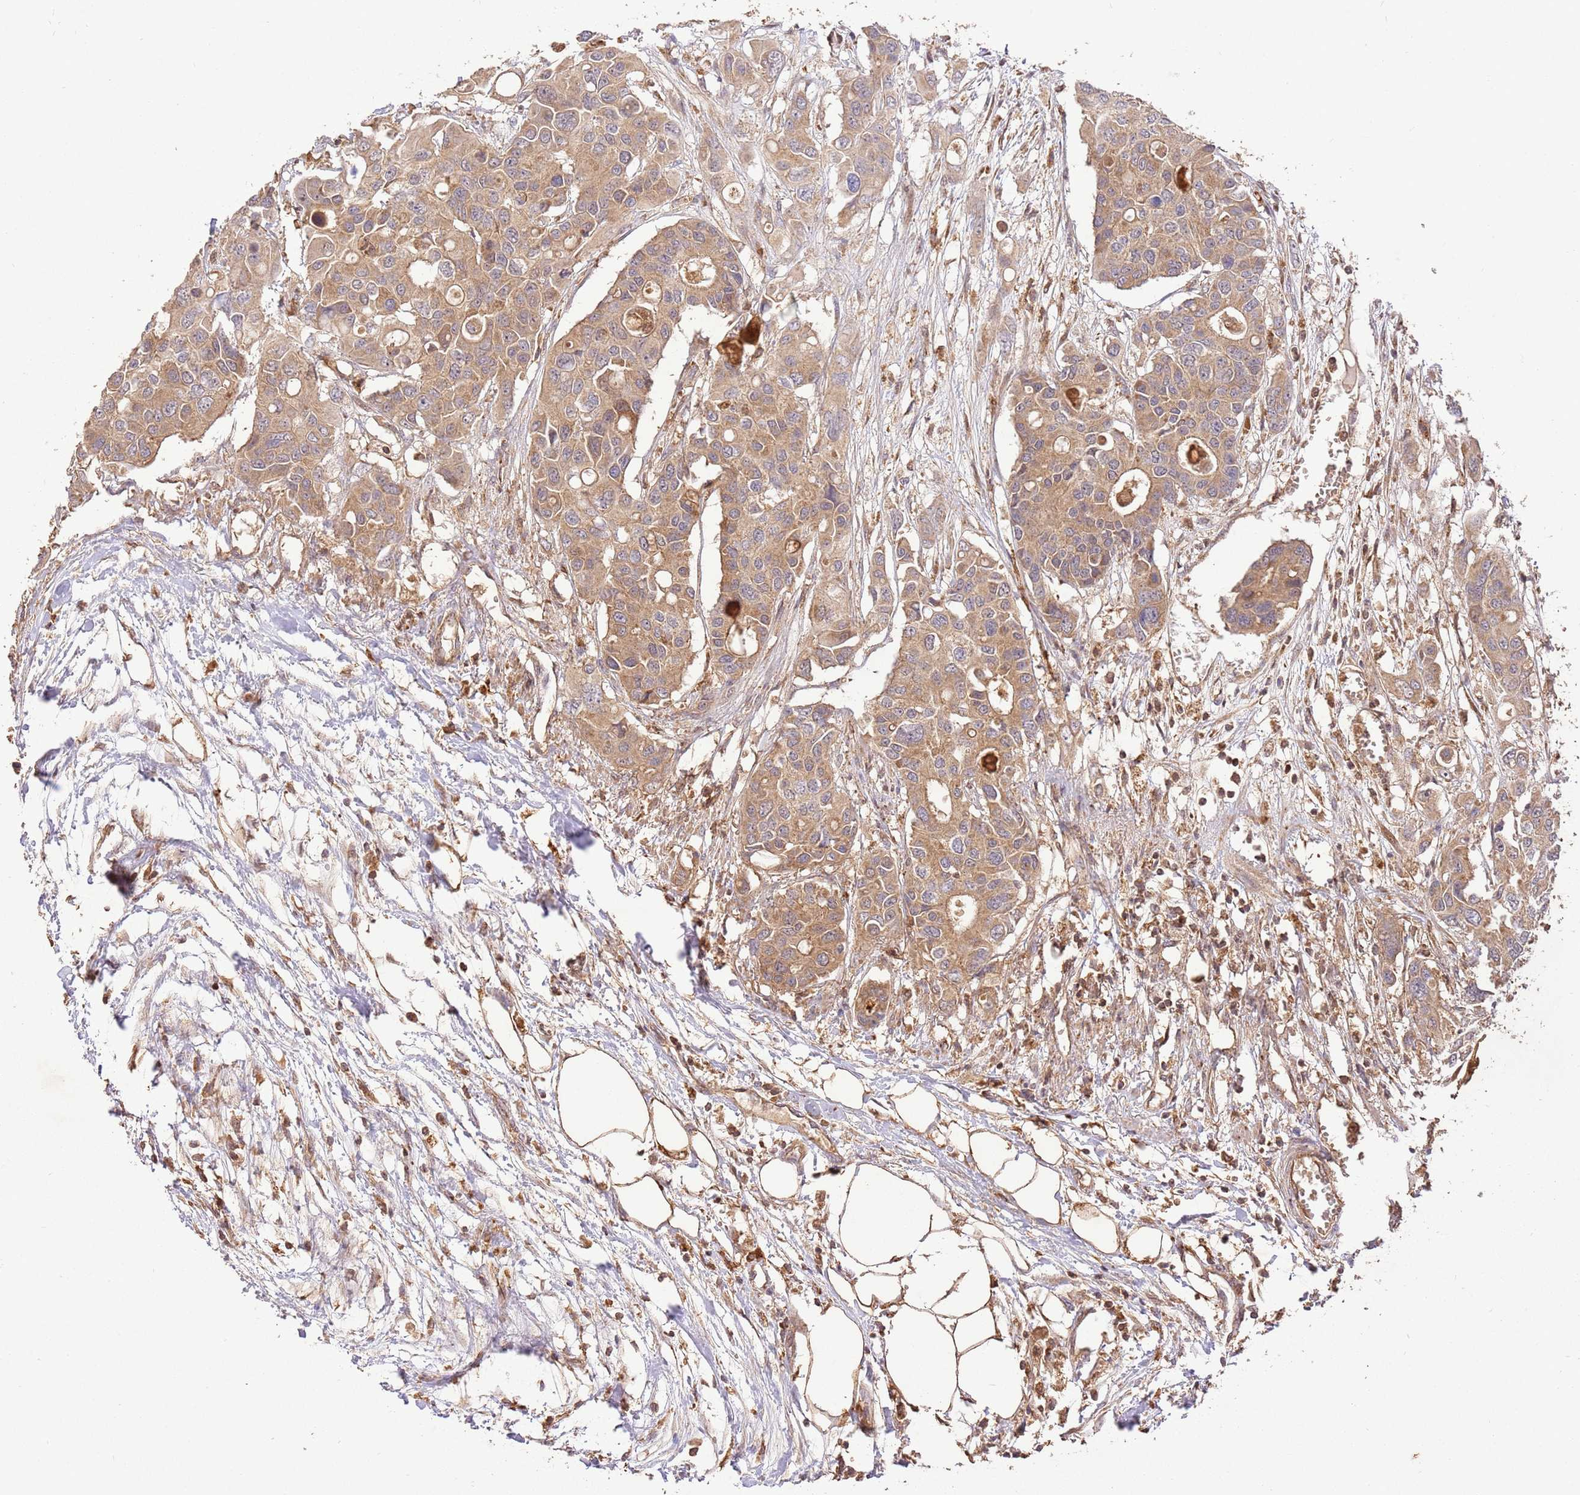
{"staining": {"intensity": "moderate", "quantity": ">75%", "location": "cytoplasmic/membranous"}, "tissue": "colorectal cancer", "cell_type": "Tumor cells", "image_type": "cancer", "snomed": [{"axis": "morphology", "description": "Adenocarcinoma, NOS"}, {"axis": "topography", "description": "Colon"}], "caption": "Colorectal cancer stained with a protein marker exhibits moderate staining in tumor cells.", "gene": "LRRC28", "patient": {"sex": "male", "age": 77}}